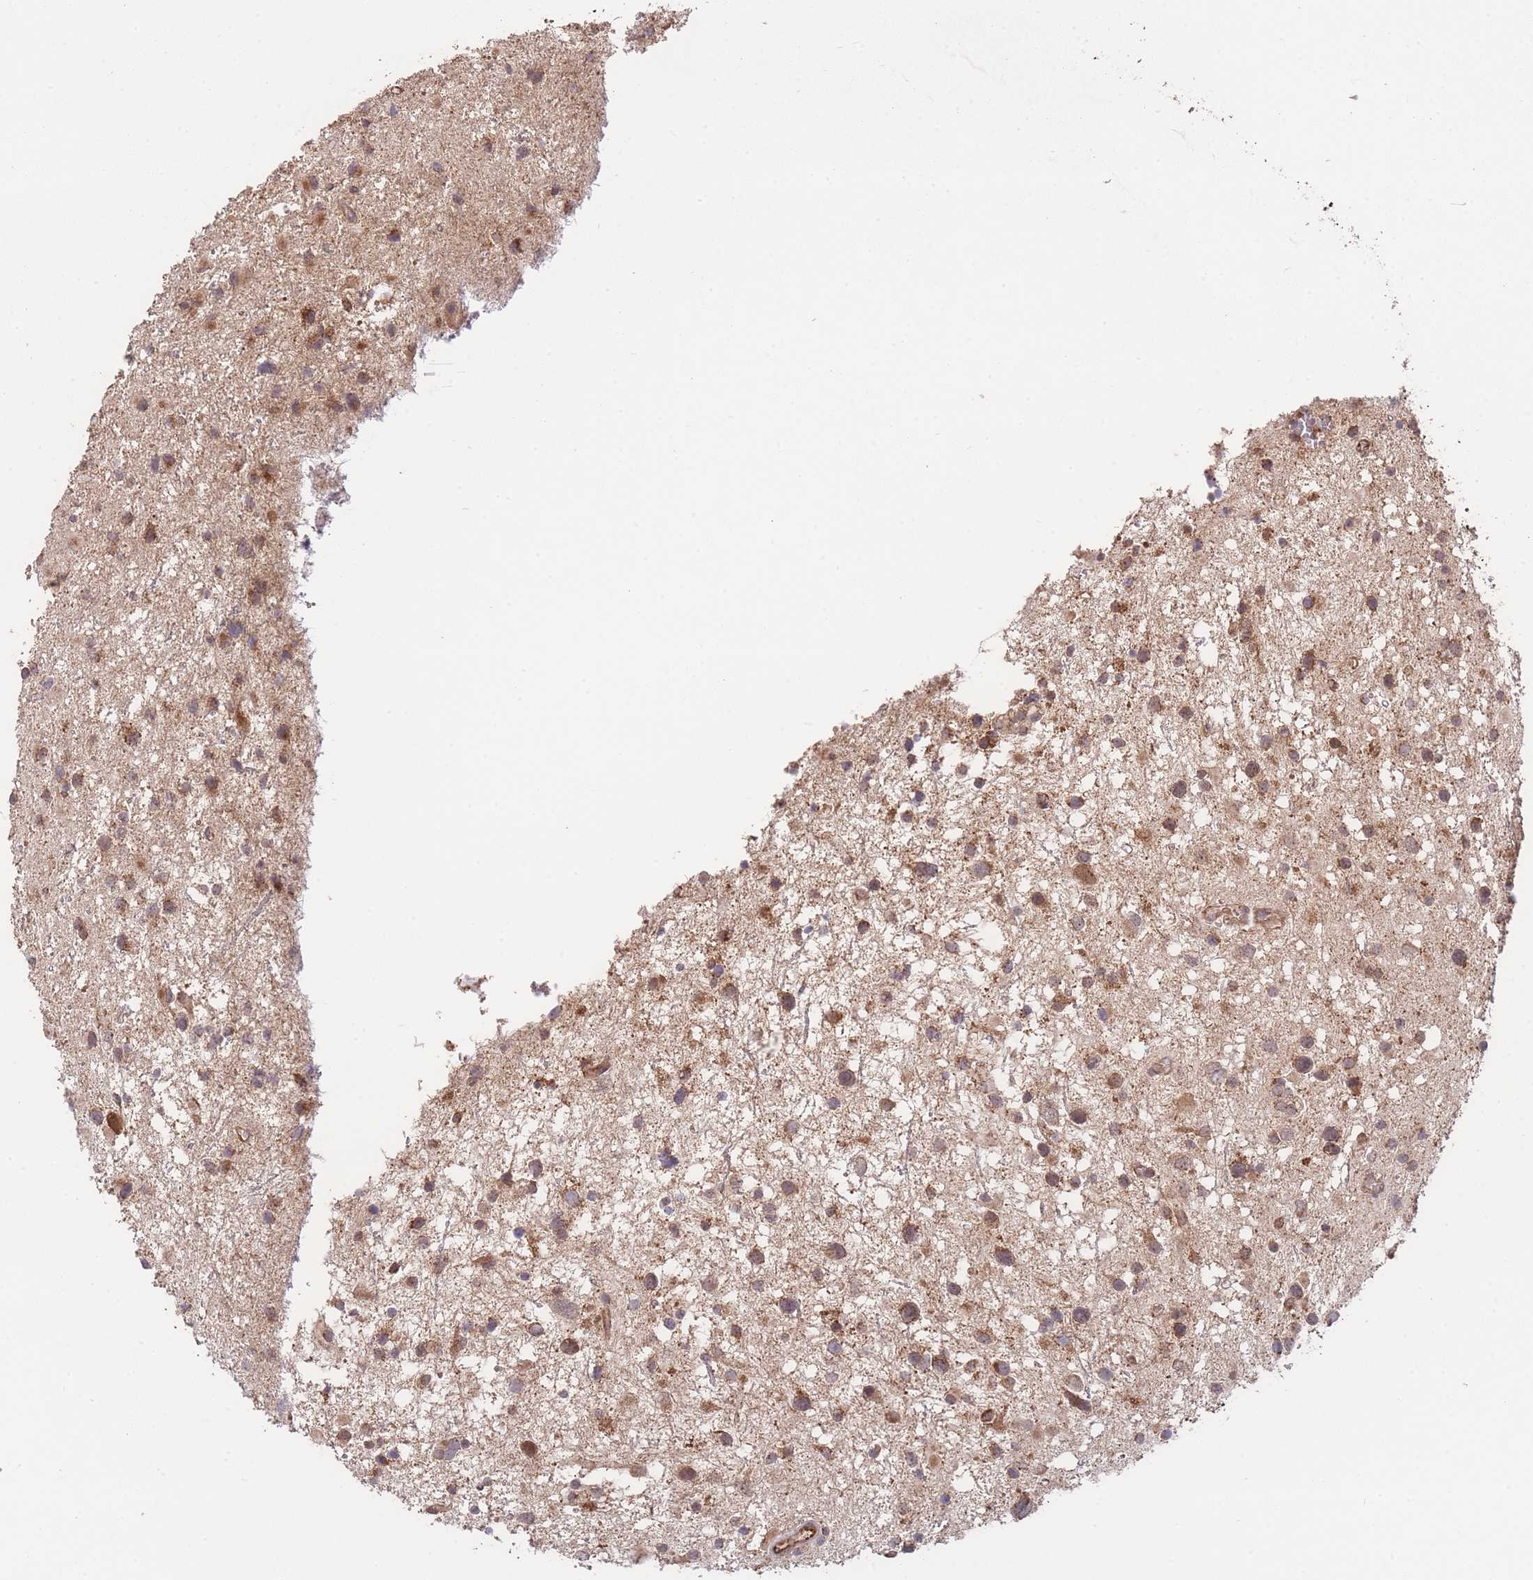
{"staining": {"intensity": "moderate", "quantity": ">75%", "location": "cytoplasmic/membranous"}, "tissue": "glioma", "cell_type": "Tumor cells", "image_type": "cancer", "snomed": [{"axis": "morphology", "description": "Glioma, malignant, Low grade"}, {"axis": "topography", "description": "Brain"}], "caption": "This is a micrograph of immunohistochemistry (IHC) staining of glioma, which shows moderate expression in the cytoplasmic/membranous of tumor cells.", "gene": "PXMP4", "patient": {"sex": "female", "age": 32}}